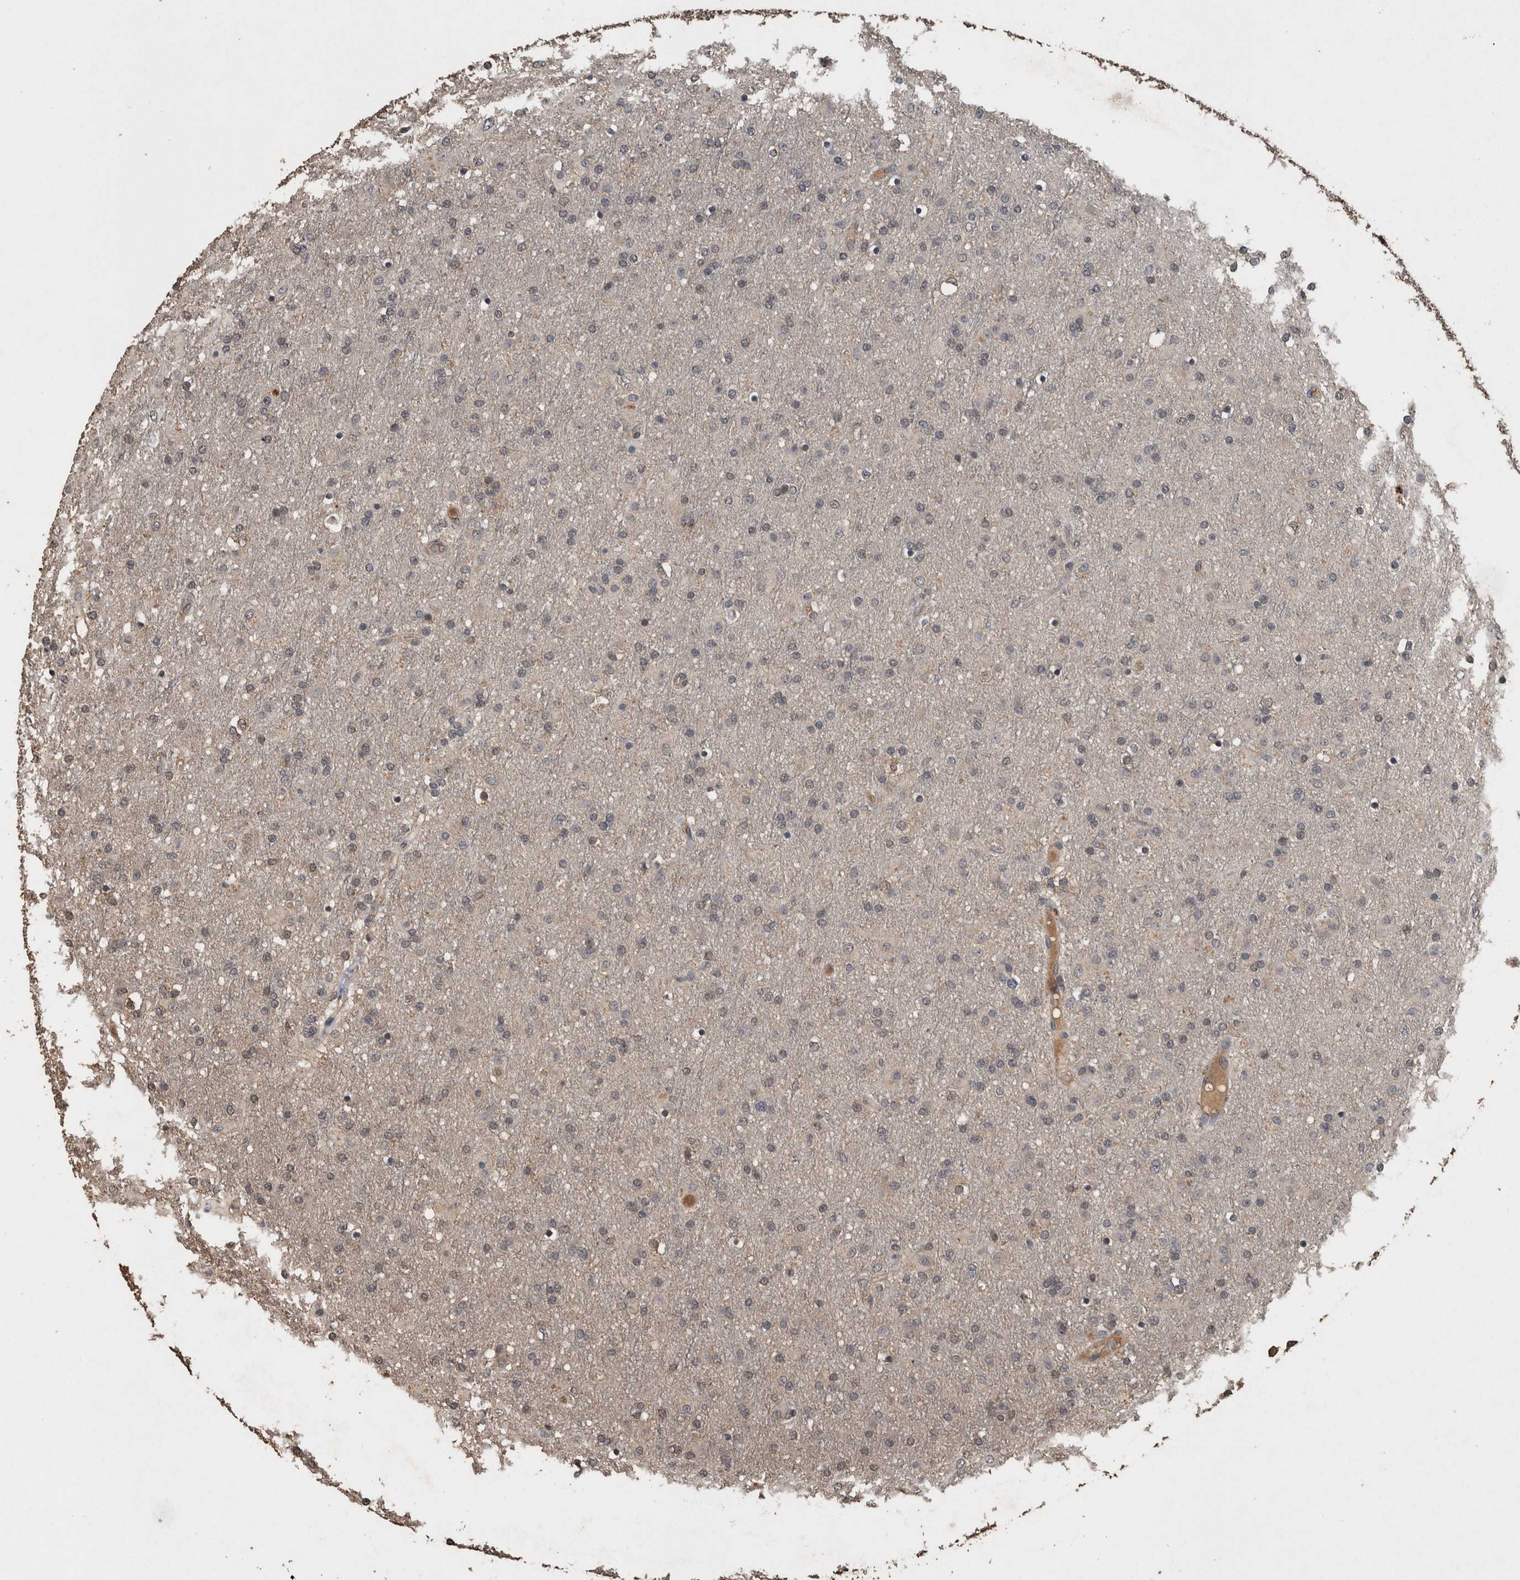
{"staining": {"intensity": "negative", "quantity": "none", "location": "none"}, "tissue": "glioma", "cell_type": "Tumor cells", "image_type": "cancer", "snomed": [{"axis": "morphology", "description": "Glioma, malignant, Low grade"}, {"axis": "topography", "description": "Brain"}], "caption": "Low-grade glioma (malignant) was stained to show a protein in brown. There is no significant expression in tumor cells.", "gene": "FGFRL1", "patient": {"sex": "male", "age": 65}}